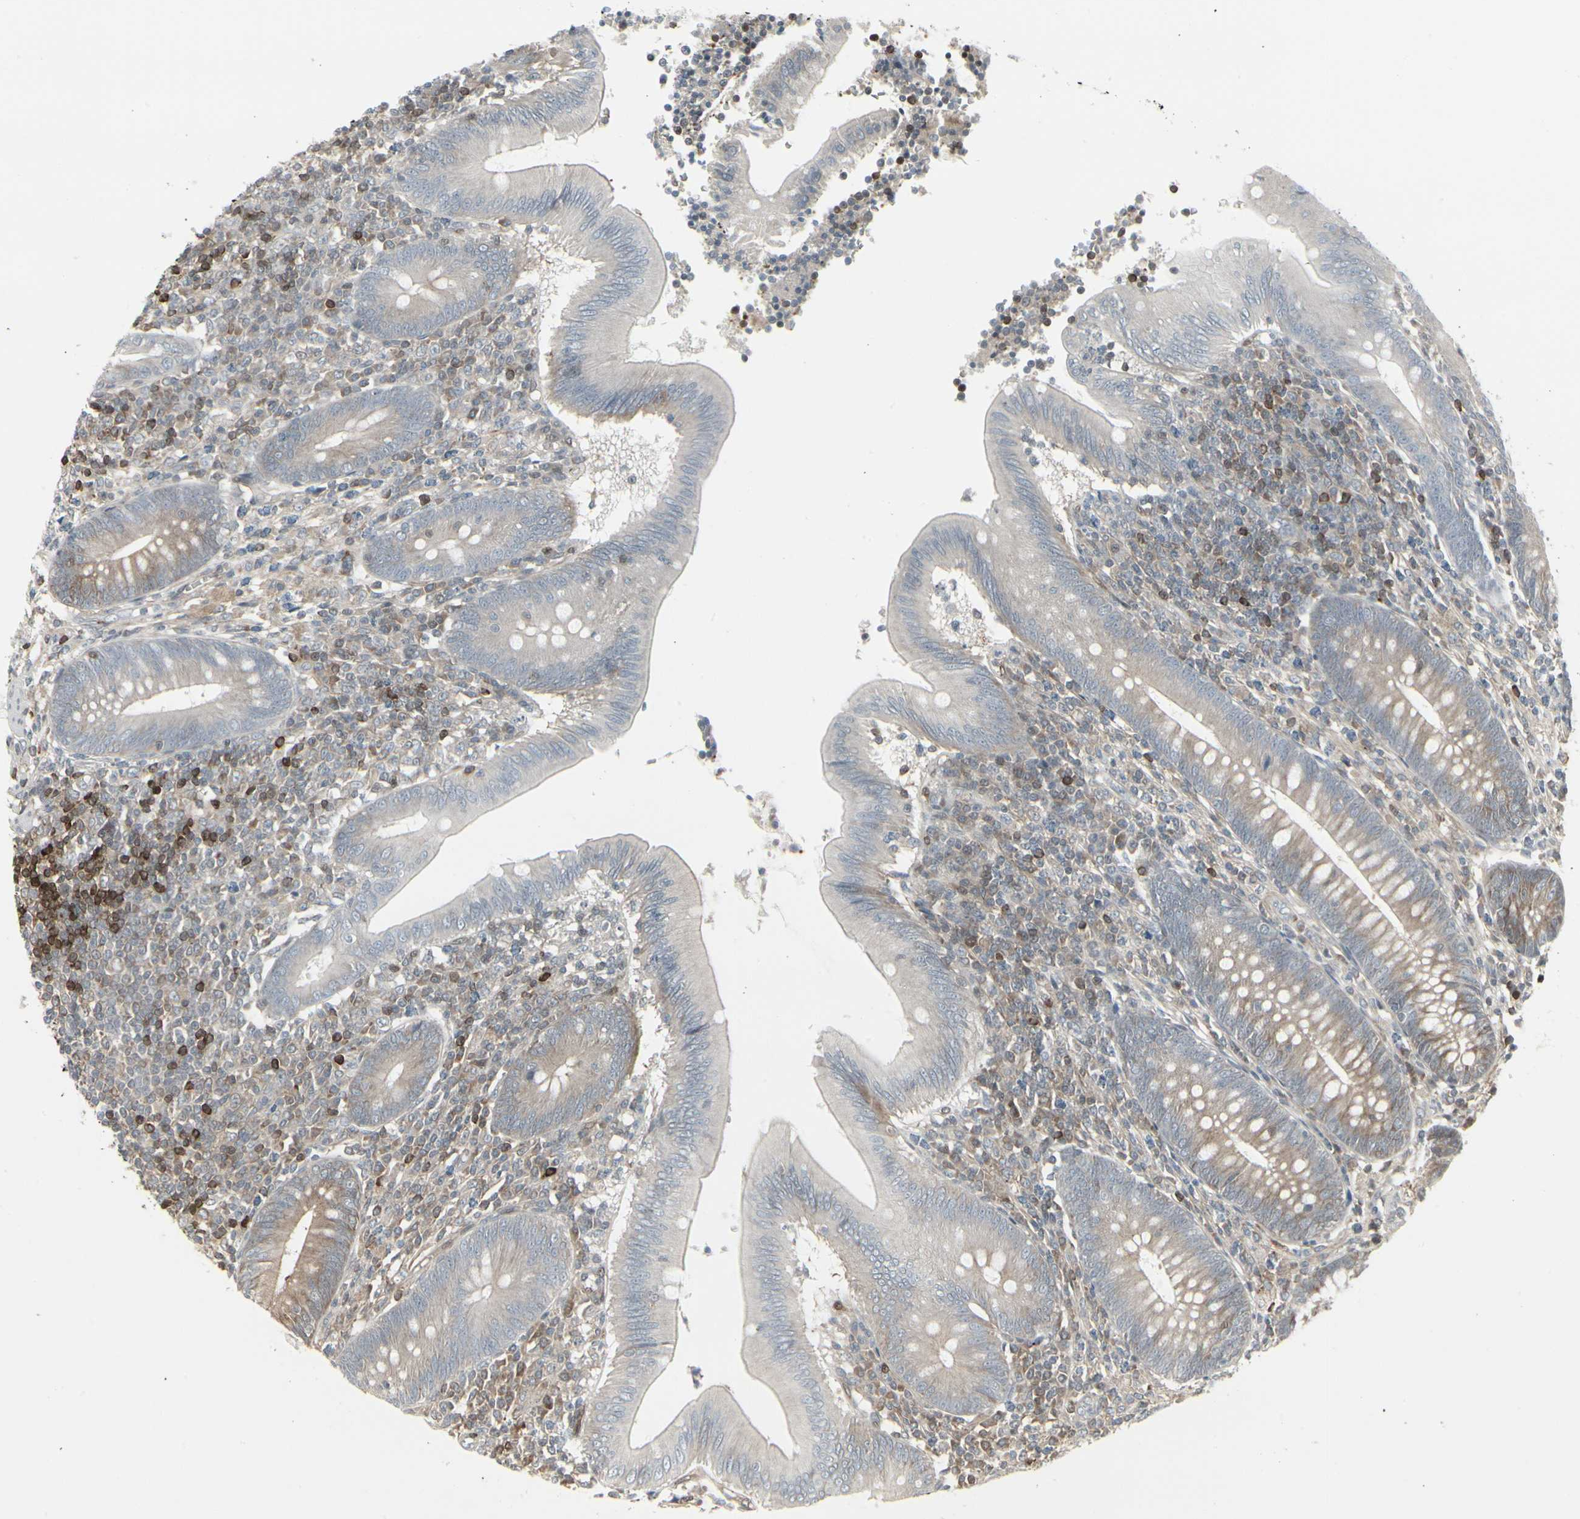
{"staining": {"intensity": "weak", "quantity": ">75%", "location": "cytoplasmic/membranous"}, "tissue": "appendix", "cell_type": "Glandular cells", "image_type": "normal", "snomed": [{"axis": "morphology", "description": "Normal tissue, NOS"}, {"axis": "morphology", "description": "Inflammation, NOS"}, {"axis": "topography", "description": "Appendix"}], "caption": "There is low levels of weak cytoplasmic/membranous staining in glandular cells of unremarkable appendix, as demonstrated by immunohistochemical staining (brown color).", "gene": "IGFBP6", "patient": {"sex": "male", "age": 46}}